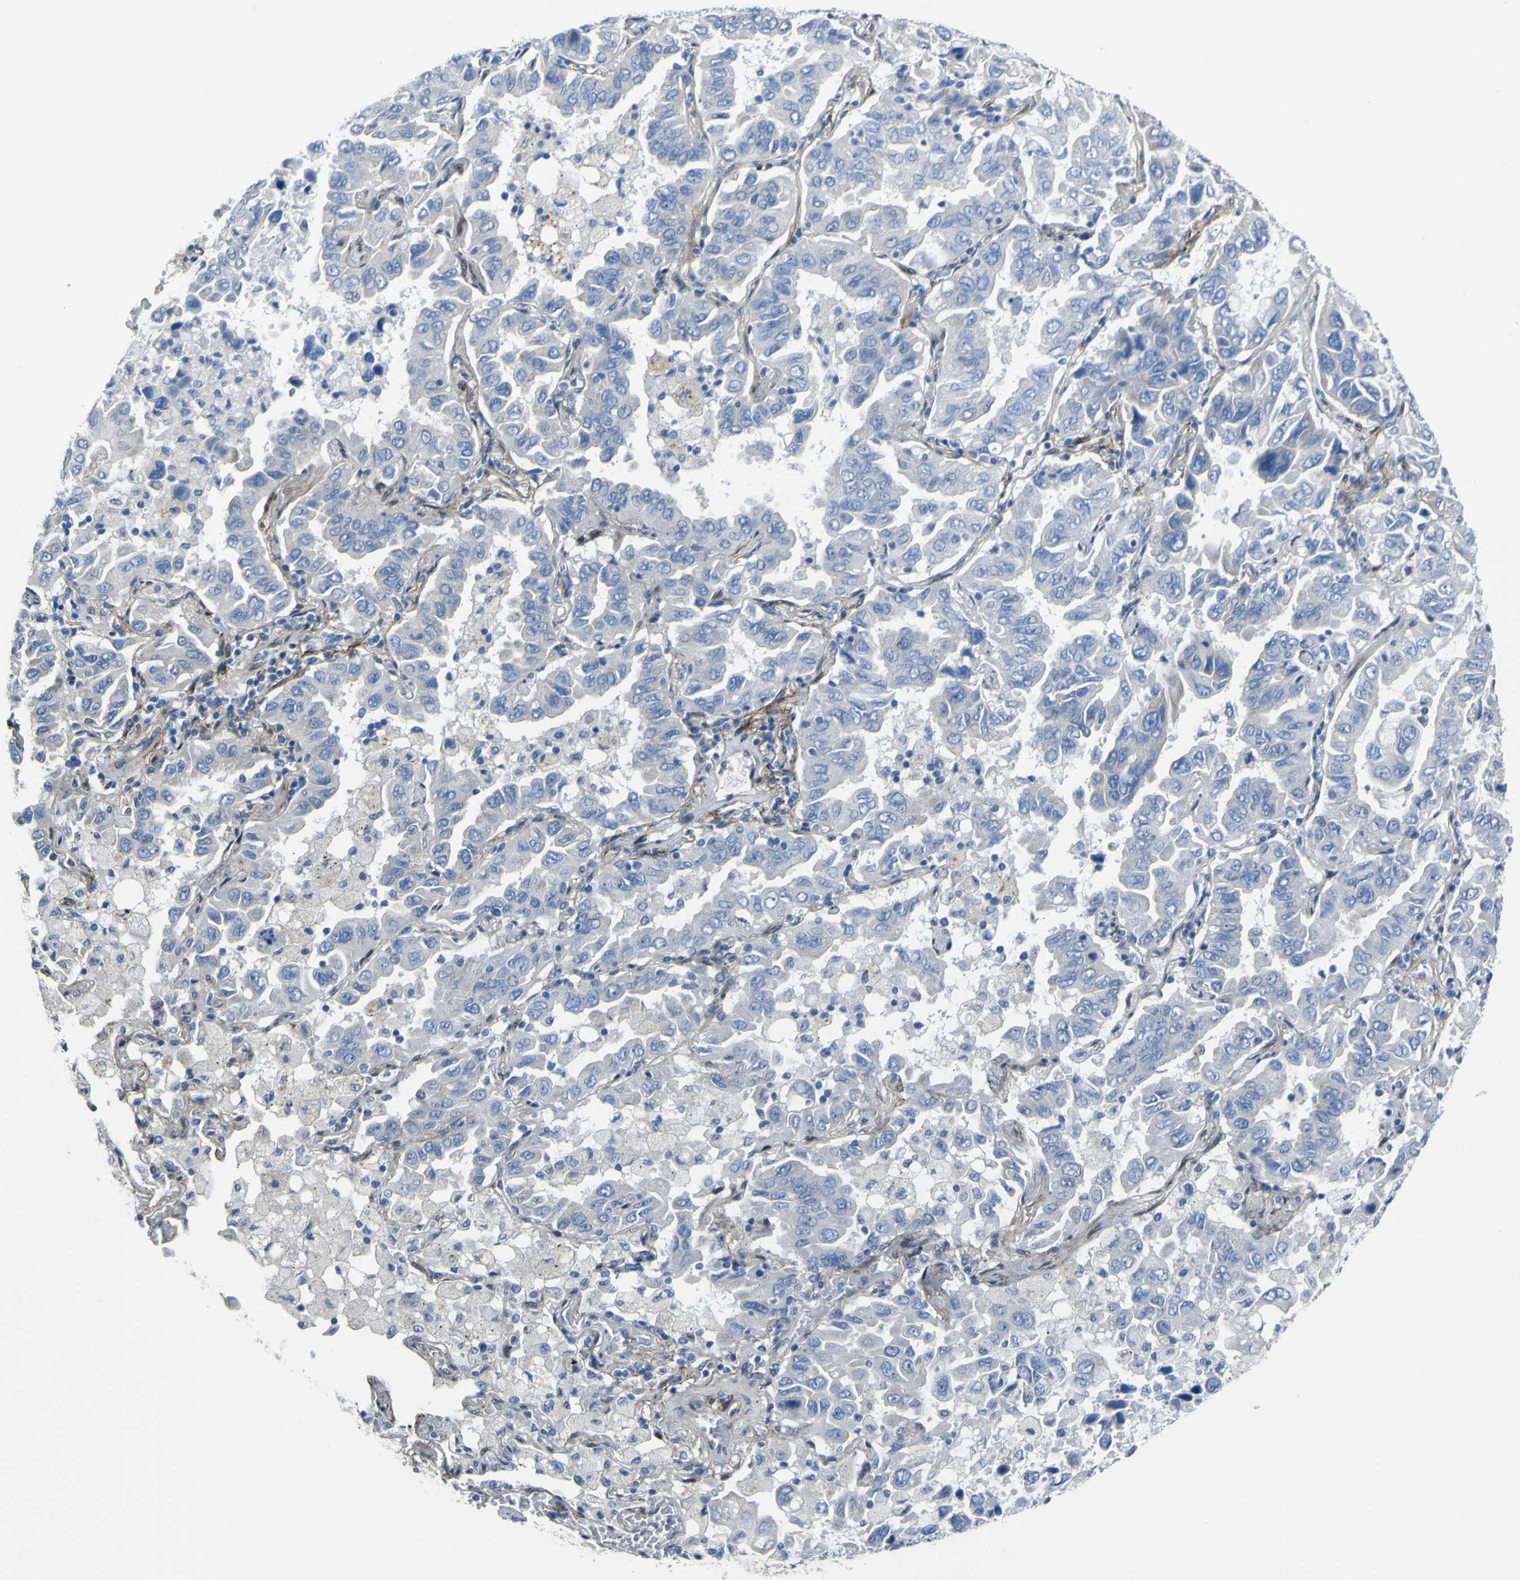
{"staining": {"intensity": "negative", "quantity": "none", "location": "none"}, "tissue": "lung cancer", "cell_type": "Tumor cells", "image_type": "cancer", "snomed": [{"axis": "morphology", "description": "Adenocarcinoma, NOS"}, {"axis": "topography", "description": "Lung"}], "caption": "Tumor cells show no significant protein staining in lung adenocarcinoma.", "gene": "LRRN1", "patient": {"sex": "male", "age": 64}}